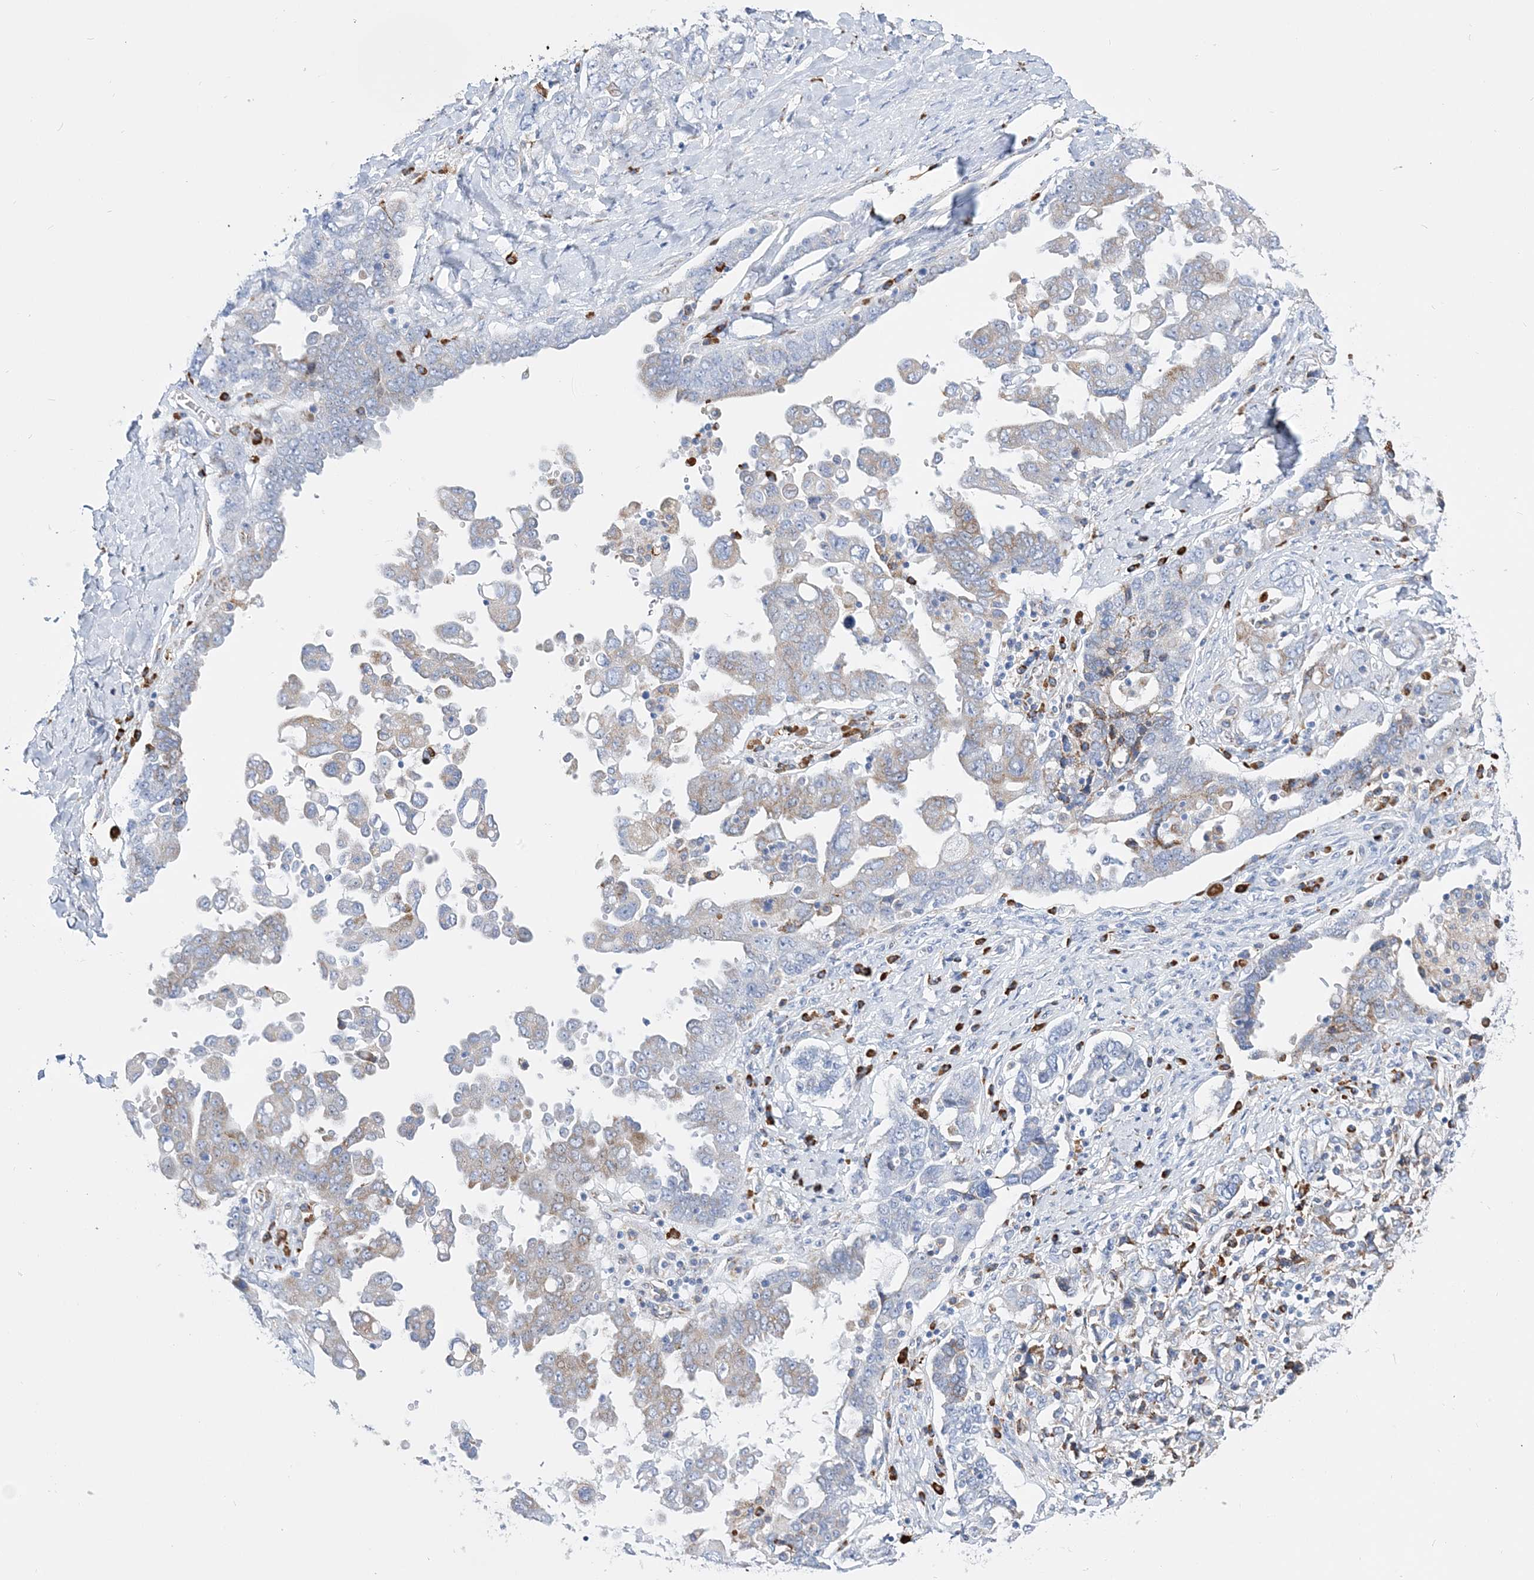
{"staining": {"intensity": "weak", "quantity": "25%-75%", "location": "cytoplasmic/membranous"}, "tissue": "ovarian cancer", "cell_type": "Tumor cells", "image_type": "cancer", "snomed": [{"axis": "morphology", "description": "Carcinoma, endometroid"}, {"axis": "topography", "description": "Ovary"}], "caption": "Protein analysis of ovarian cancer tissue shows weak cytoplasmic/membranous expression in about 25%-75% of tumor cells.", "gene": "TSPYL6", "patient": {"sex": "female", "age": 62}}